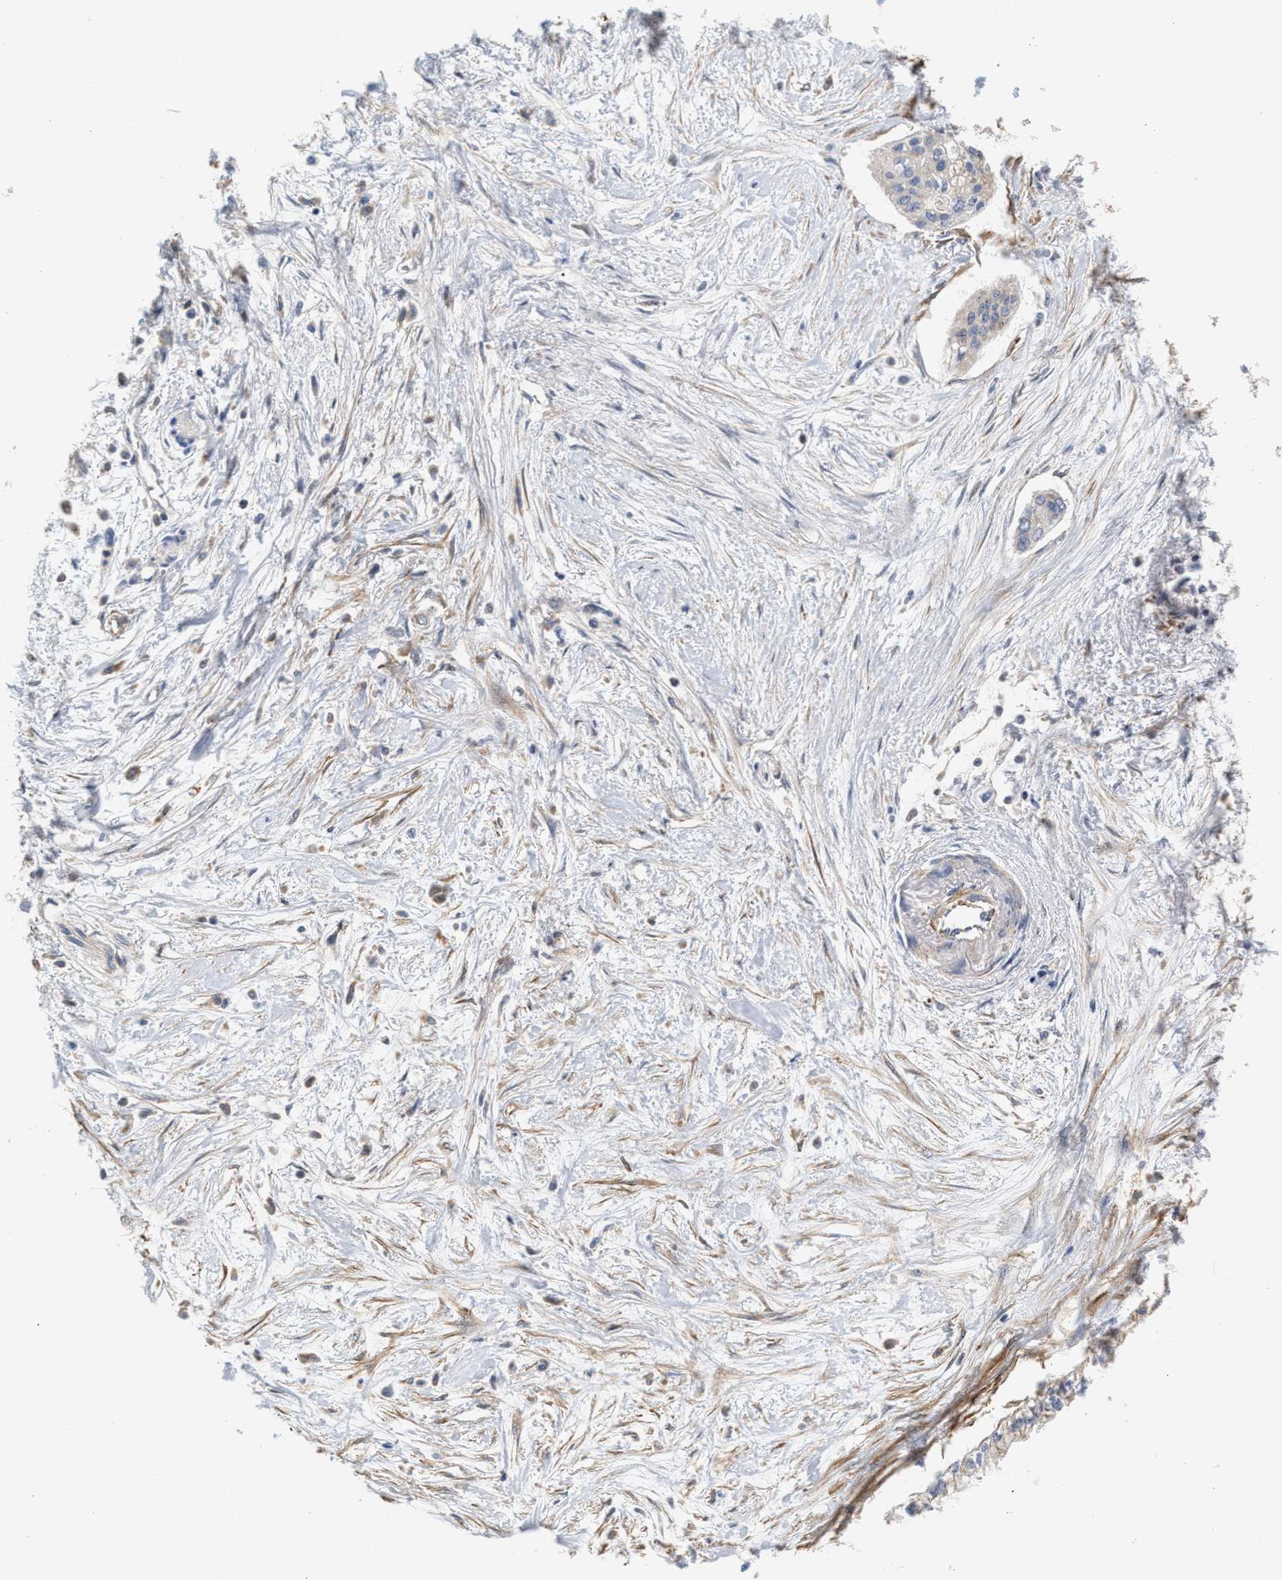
{"staining": {"intensity": "weak", "quantity": "25%-75%", "location": "cytoplasmic/membranous"}, "tissue": "pancreatic cancer", "cell_type": "Tumor cells", "image_type": "cancer", "snomed": [{"axis": "morphology", "description": "Adenocarcinoma, NOS"}, {"axis": "topography", "description": "Pancreas"}], "caption": "The photomicrograph displays staining of pancreatic cancer, revealing weak cytoplasmic/membranous protein staining (brown color) within tumor cells. Nuclei are stained in blue.", "gene": "SGK1", "patient": {"sex": "female", "age": 77}}